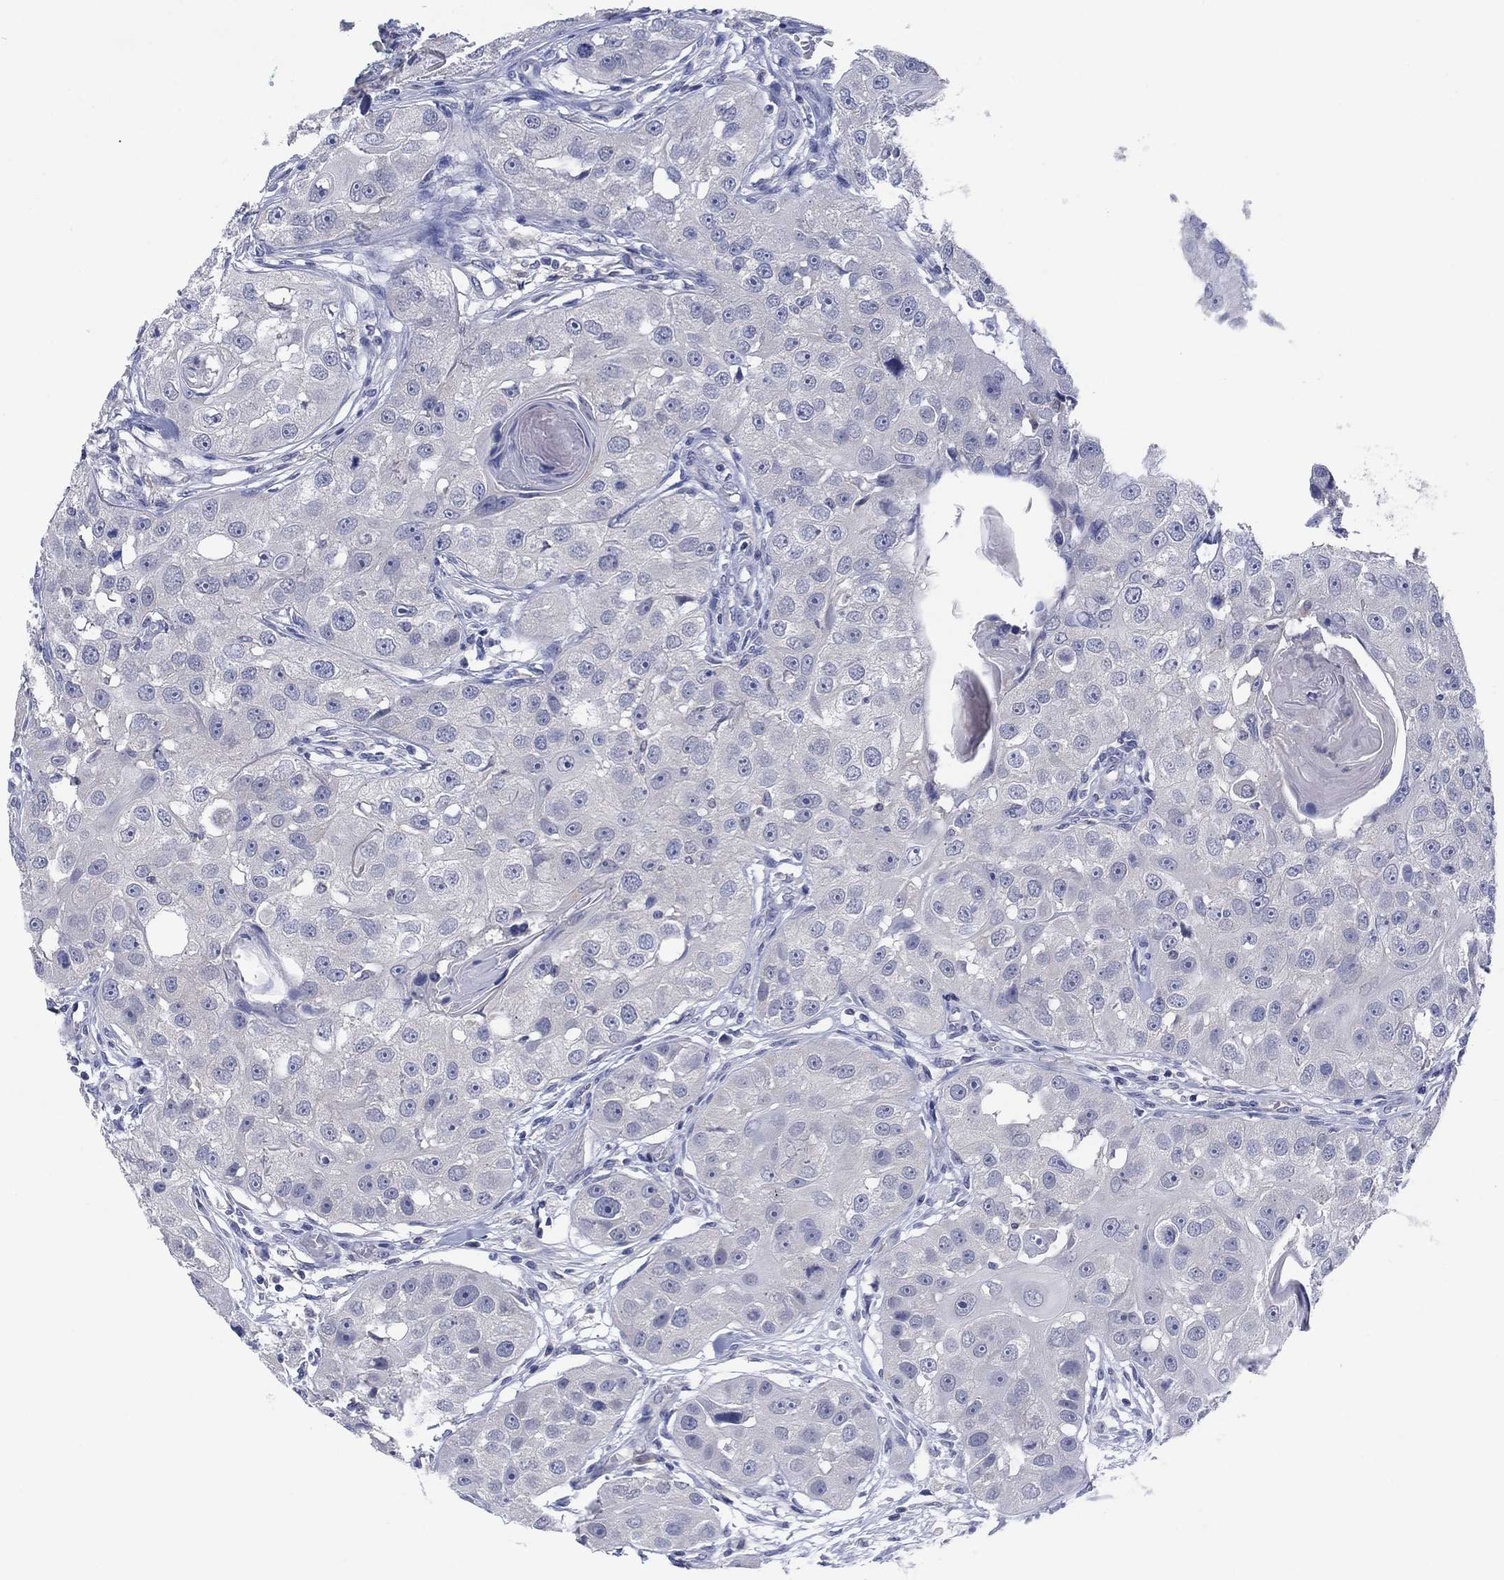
{"staining": {"intensity": "negative", "quantity": "none", "location": "none"}, "tissue": "head and neck cancer", "cell_type": "Tumor cells", "image_type": "cancer", "snomed": [{"axis": "morphology", "description": "Normal tissue, NOS"}, {"axis": "morphology", "description": "Squamous cell carcinoma, NOS"}, {"axis": "topography", "description": "Skeletal muscle"}, {"axis": "topography", "description": "Head-Neck"}], "caption": "IHC of human squamous cell carcinoma (head and neck) reveals no staining in tumor cells.", "gene": "FER1L6", "patient": {"sex": "male", "age": 51}}